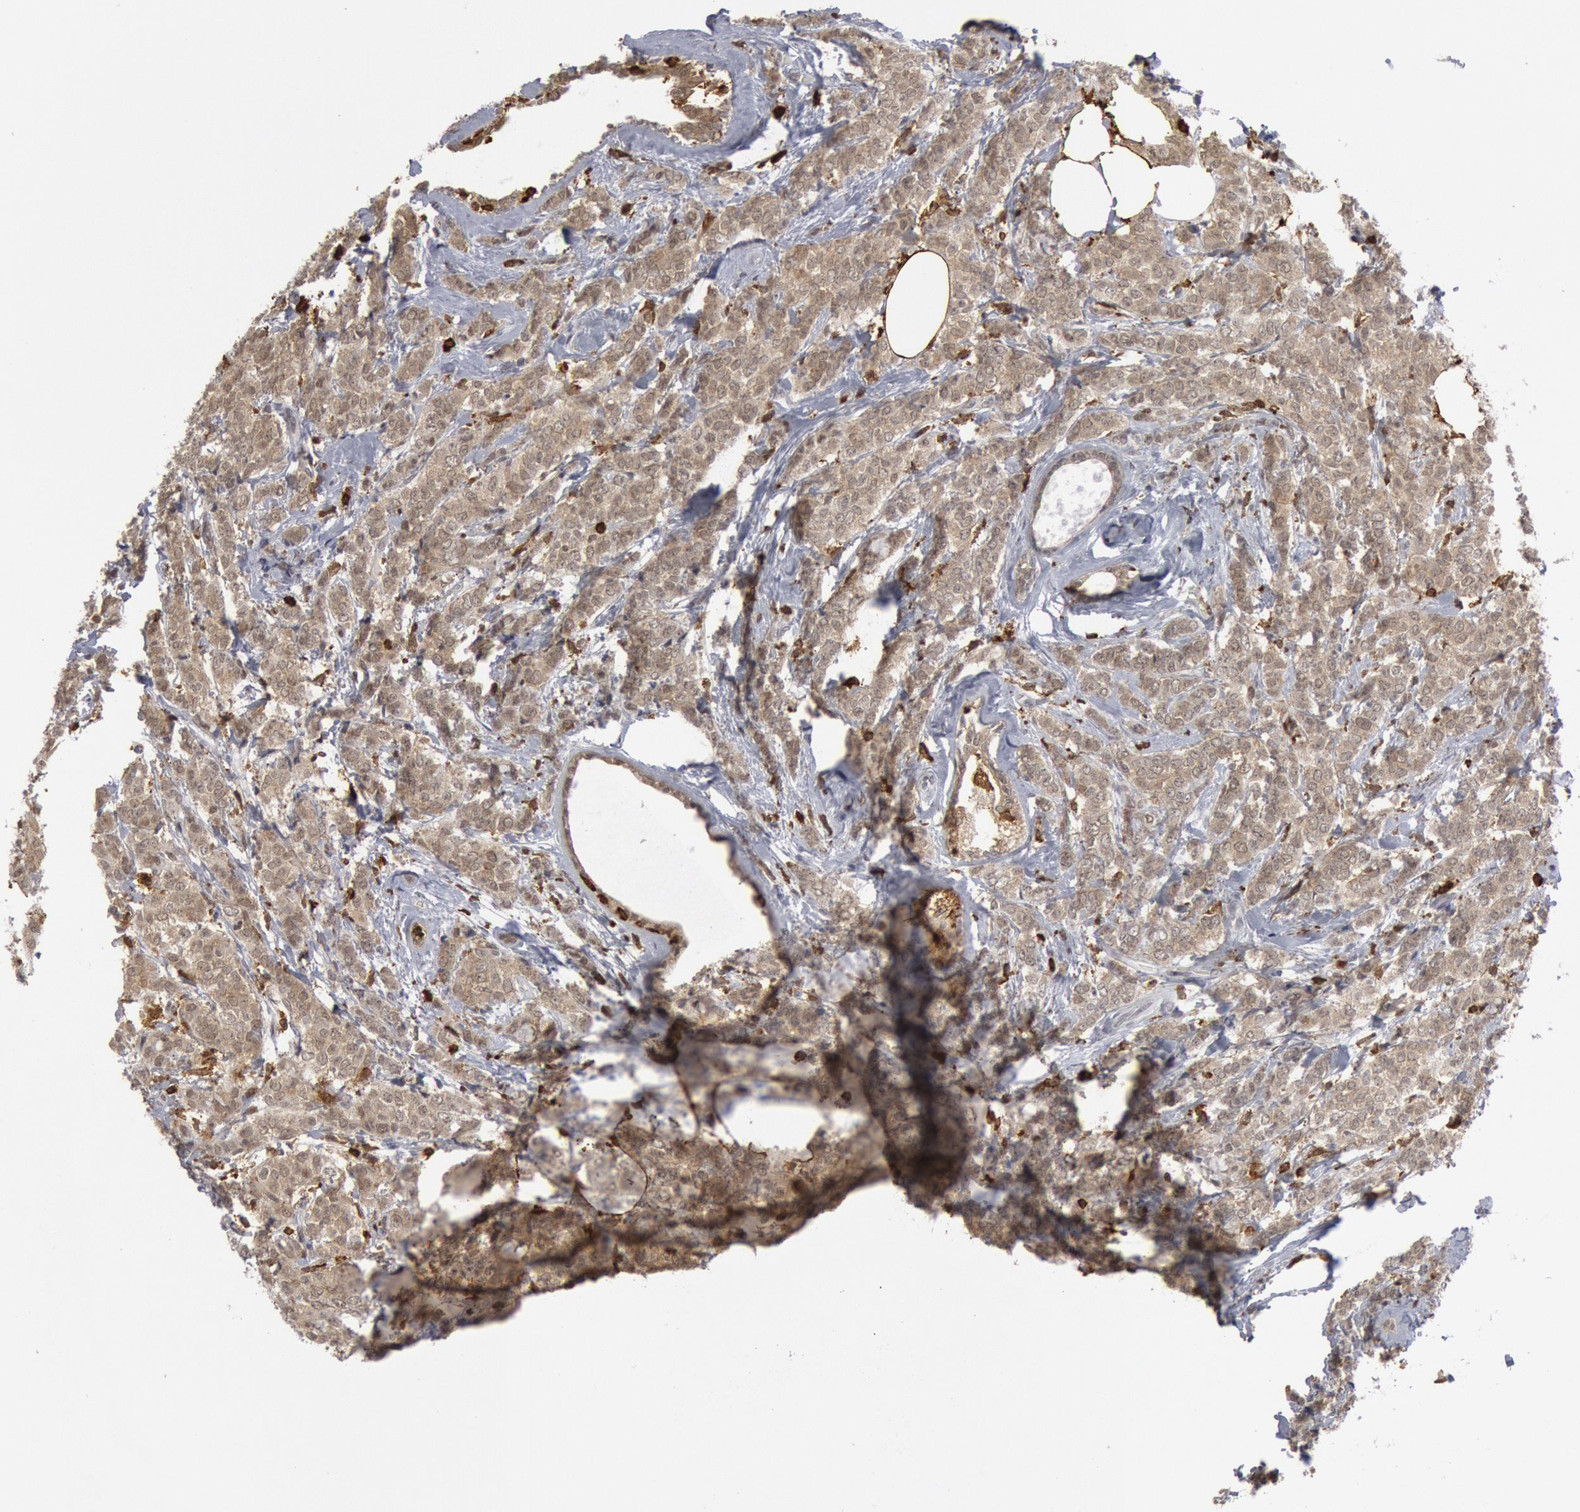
{"staining": {"intensity": "moderate", "quantity": ">75%", "location": "cytoplasmic/membranous,nuclear"}, "tissue": "breast cancer", "cell_type": "Tumor cells", "image_type": "cancer", "snomed": [{"axis": "morphology", "description": "Lobular carcinoma"}, {"axis": "topography", "description": "Breast"}], "caption": "Moderate cytoplasmic/membranous and nuclear staining for a protein is seen in approximately >75% of tumor cells of breast cancer (lobular carcinoma) using IHC.", "gene": "PTPN6", "patient": {"sex": "female", "age": 60}}